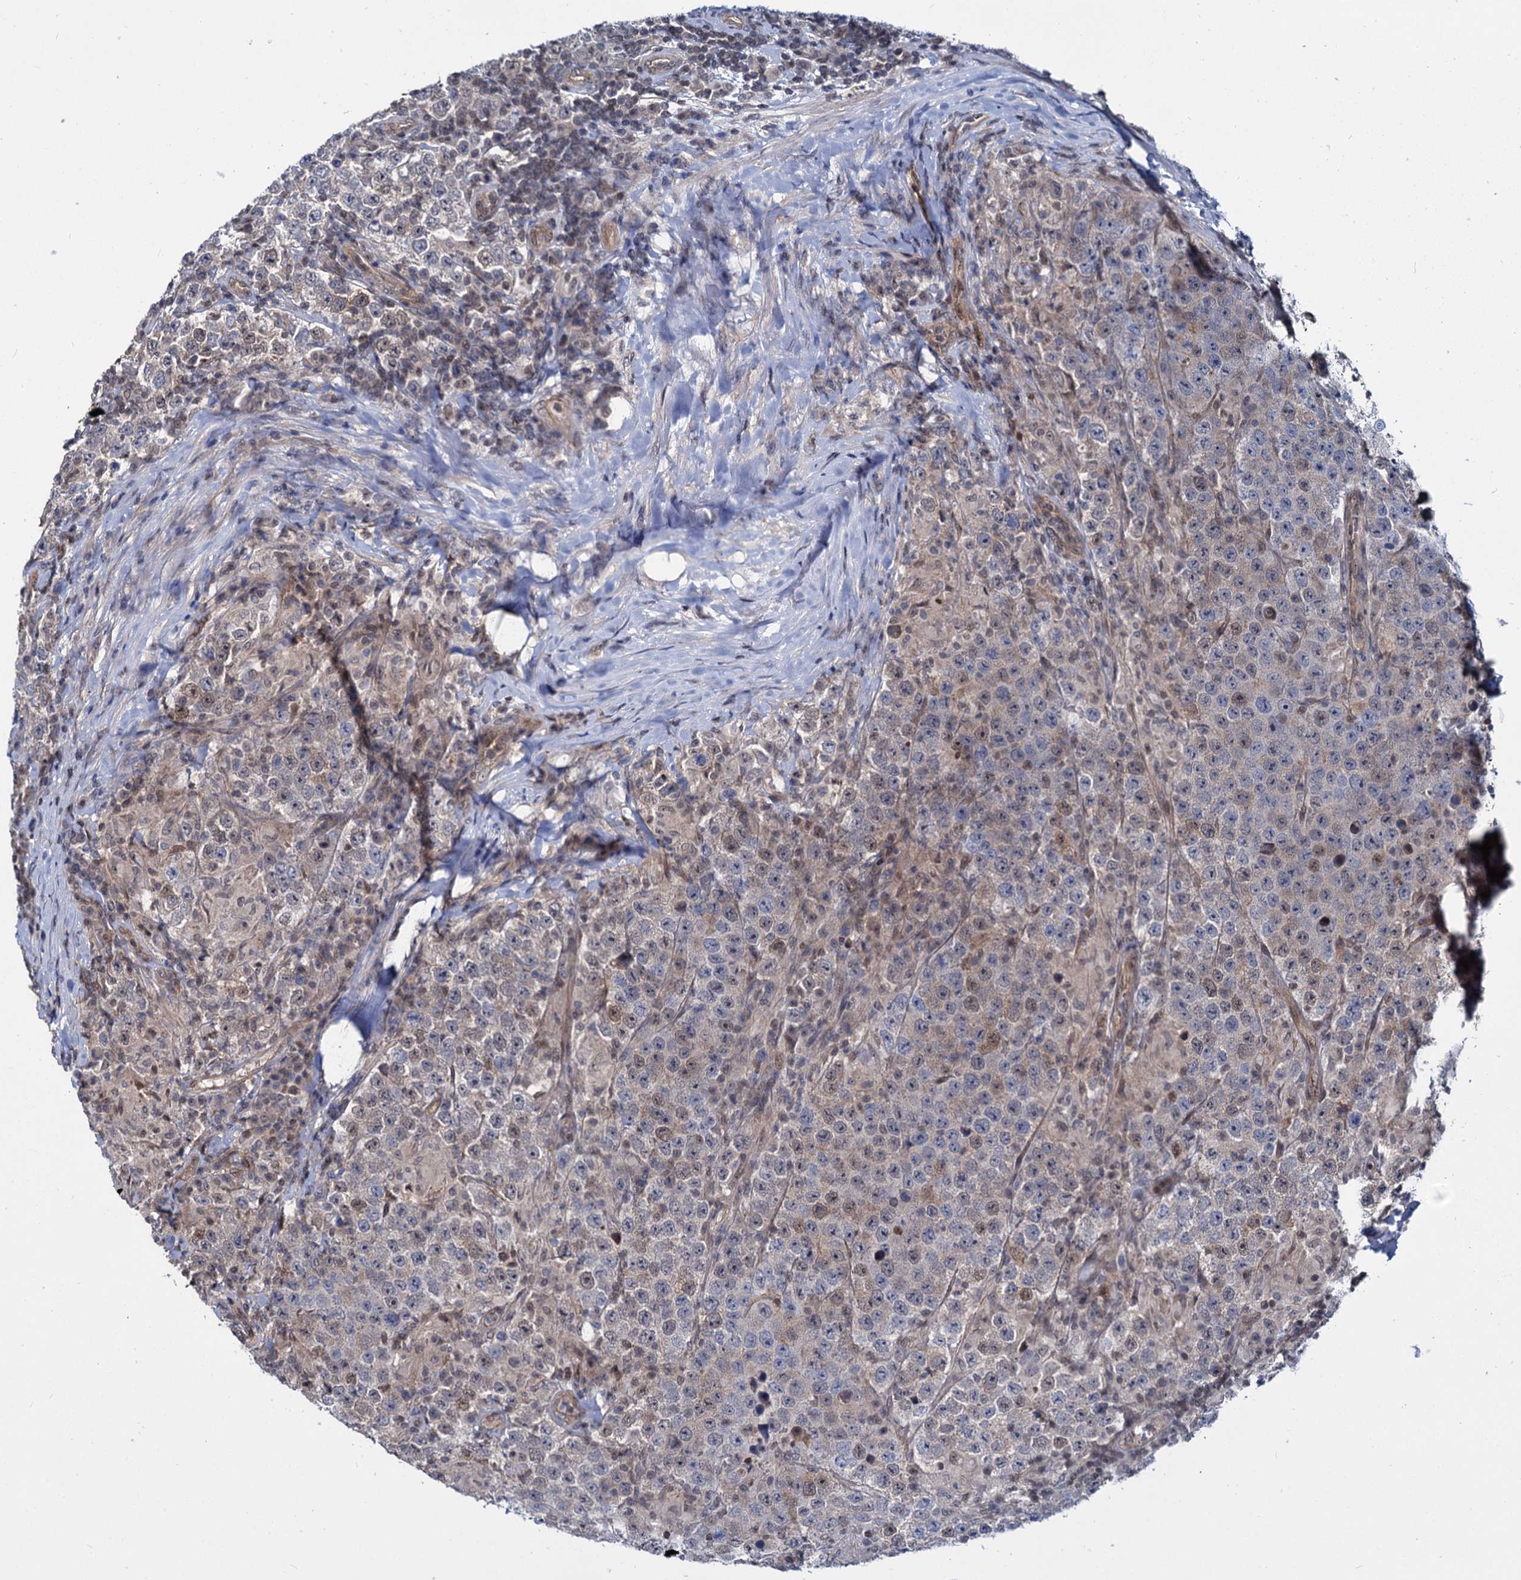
{"staining": {"intensity": "moderate", "quantity": "<25%", "location": "nuclear"}, "tissue": "testis cancer", "cell_type": "Tumor cells", "image_type": "cancer", "snomed": [{"axis": "morphology", "description": "Normal tissue, NOS"}, {"axis": "morphology", "description": "Urothelial carcinoma, High grade"}, {"axis": "morphology", "description": "Seminoma, NOS"}, {"axis": "morphology", "description": "Carcinoma, Embryonal, NOS"}, {"axis": "topography", "description": "Urinary bladder"}, {"axis": "topography", "description": "Testis"}], "caption": "DAB (3,3'-diaminobenzidine) immunohistochemical staining of testis cancer reveals moderate nuclear protein positivity in about <25% of tumor cells.", "gene": "UBLCP1", "patient": {"sex": "male", "age": 41}}